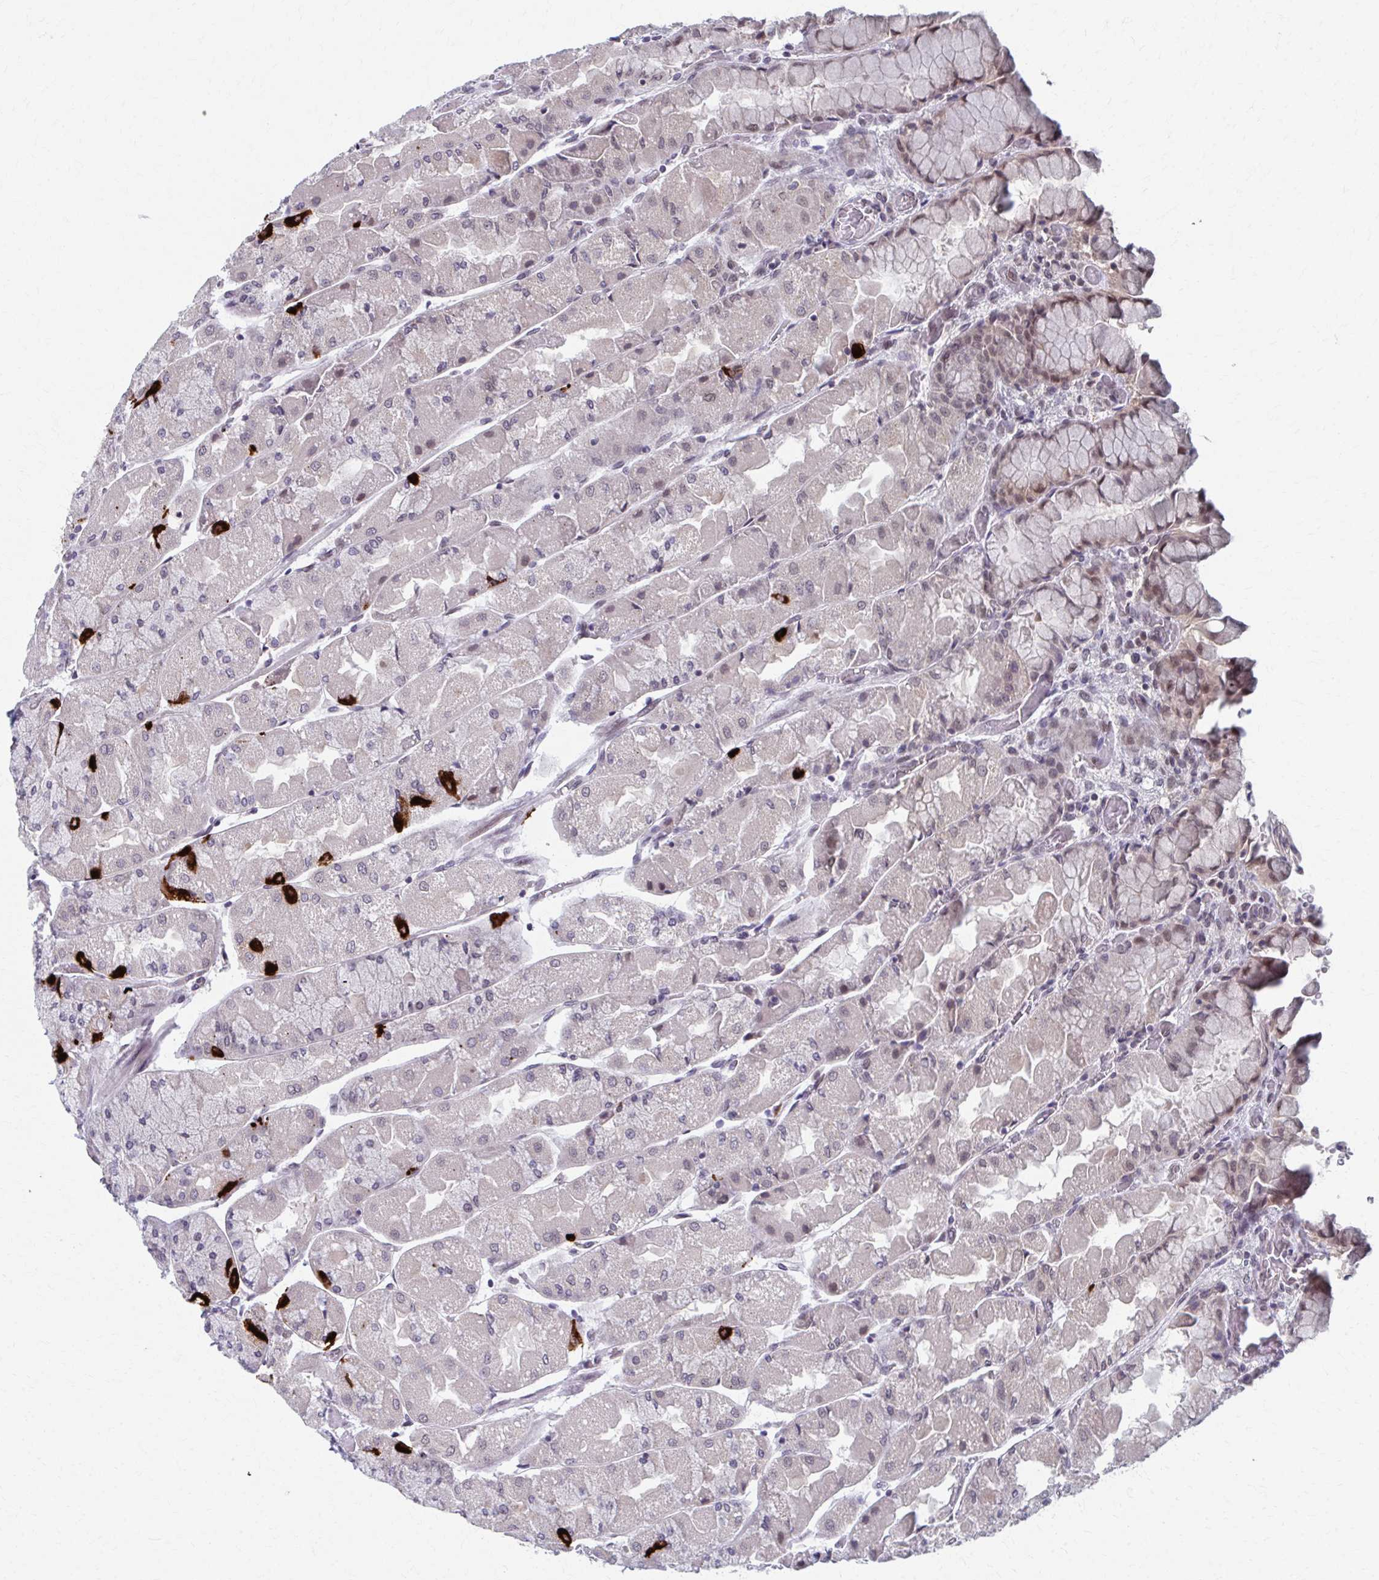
{"staining": {"intensity": "strong", "quantity": "<25%", "location": "cytoplasmic/membranous,nuclear"}, "tissue": "stomach", "cell_type": "Glandular cells", "image_type": "normal", "snomed": [{"axis": "morphology", "description": "Normal tissue, NOS"}, {"axis": "topography", "description": "Stomach"}], "caption": "IHC (DAB (3,3'-diaminobenzidine)) staining of normal human stomach shows strong cytoplasmic/membranous,nuclear protein expression in approximately <25% of glandular cells. (Brightfield microscopy of DAB IHC at high magnification).", "gene": "SETBP1", "patient": {"sex": "female", "age": 61}}